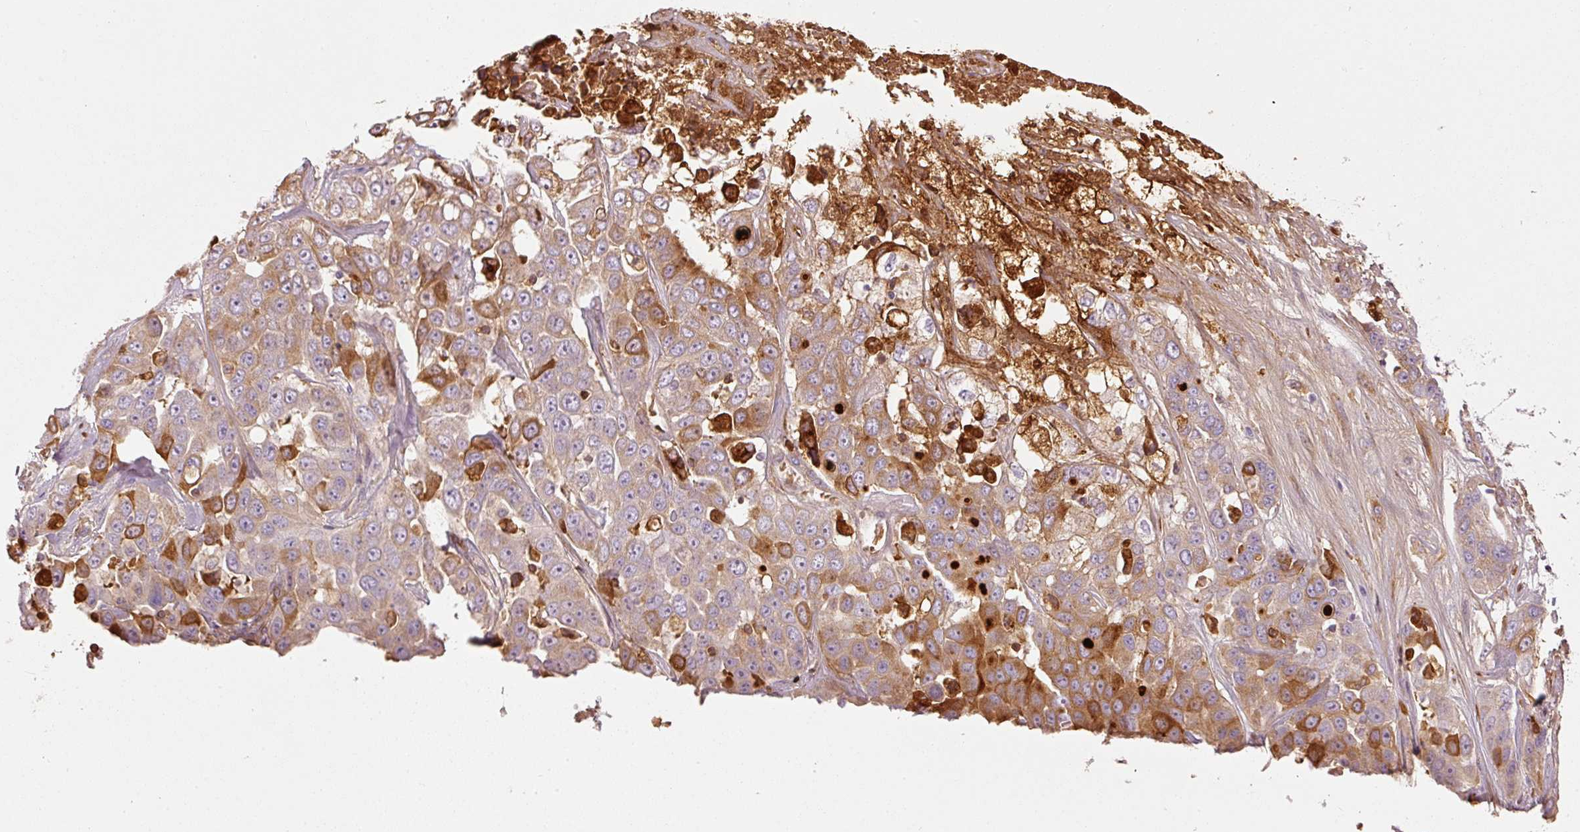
{"staining": {"intensity": "strong", "quantity": "<25%", "location": "cytoplasmic/membranous"}, "tissue": "liver cancer", "cell_type": "Tumor cells", "image_type": "cancer", "snomed": [{"axis": "morphology", "description": "Cholangiocarcinoma"}, {"axis": "topography", "description": "Liver"}], "caption": "About <25% of tumor cells in liver cancer show strong cytoplasmic/membranous protein positivity as visualized by brown immunohistochemical staining.", "gene": "SERPING1", "patient": {"sex": "female", "age": 52}}